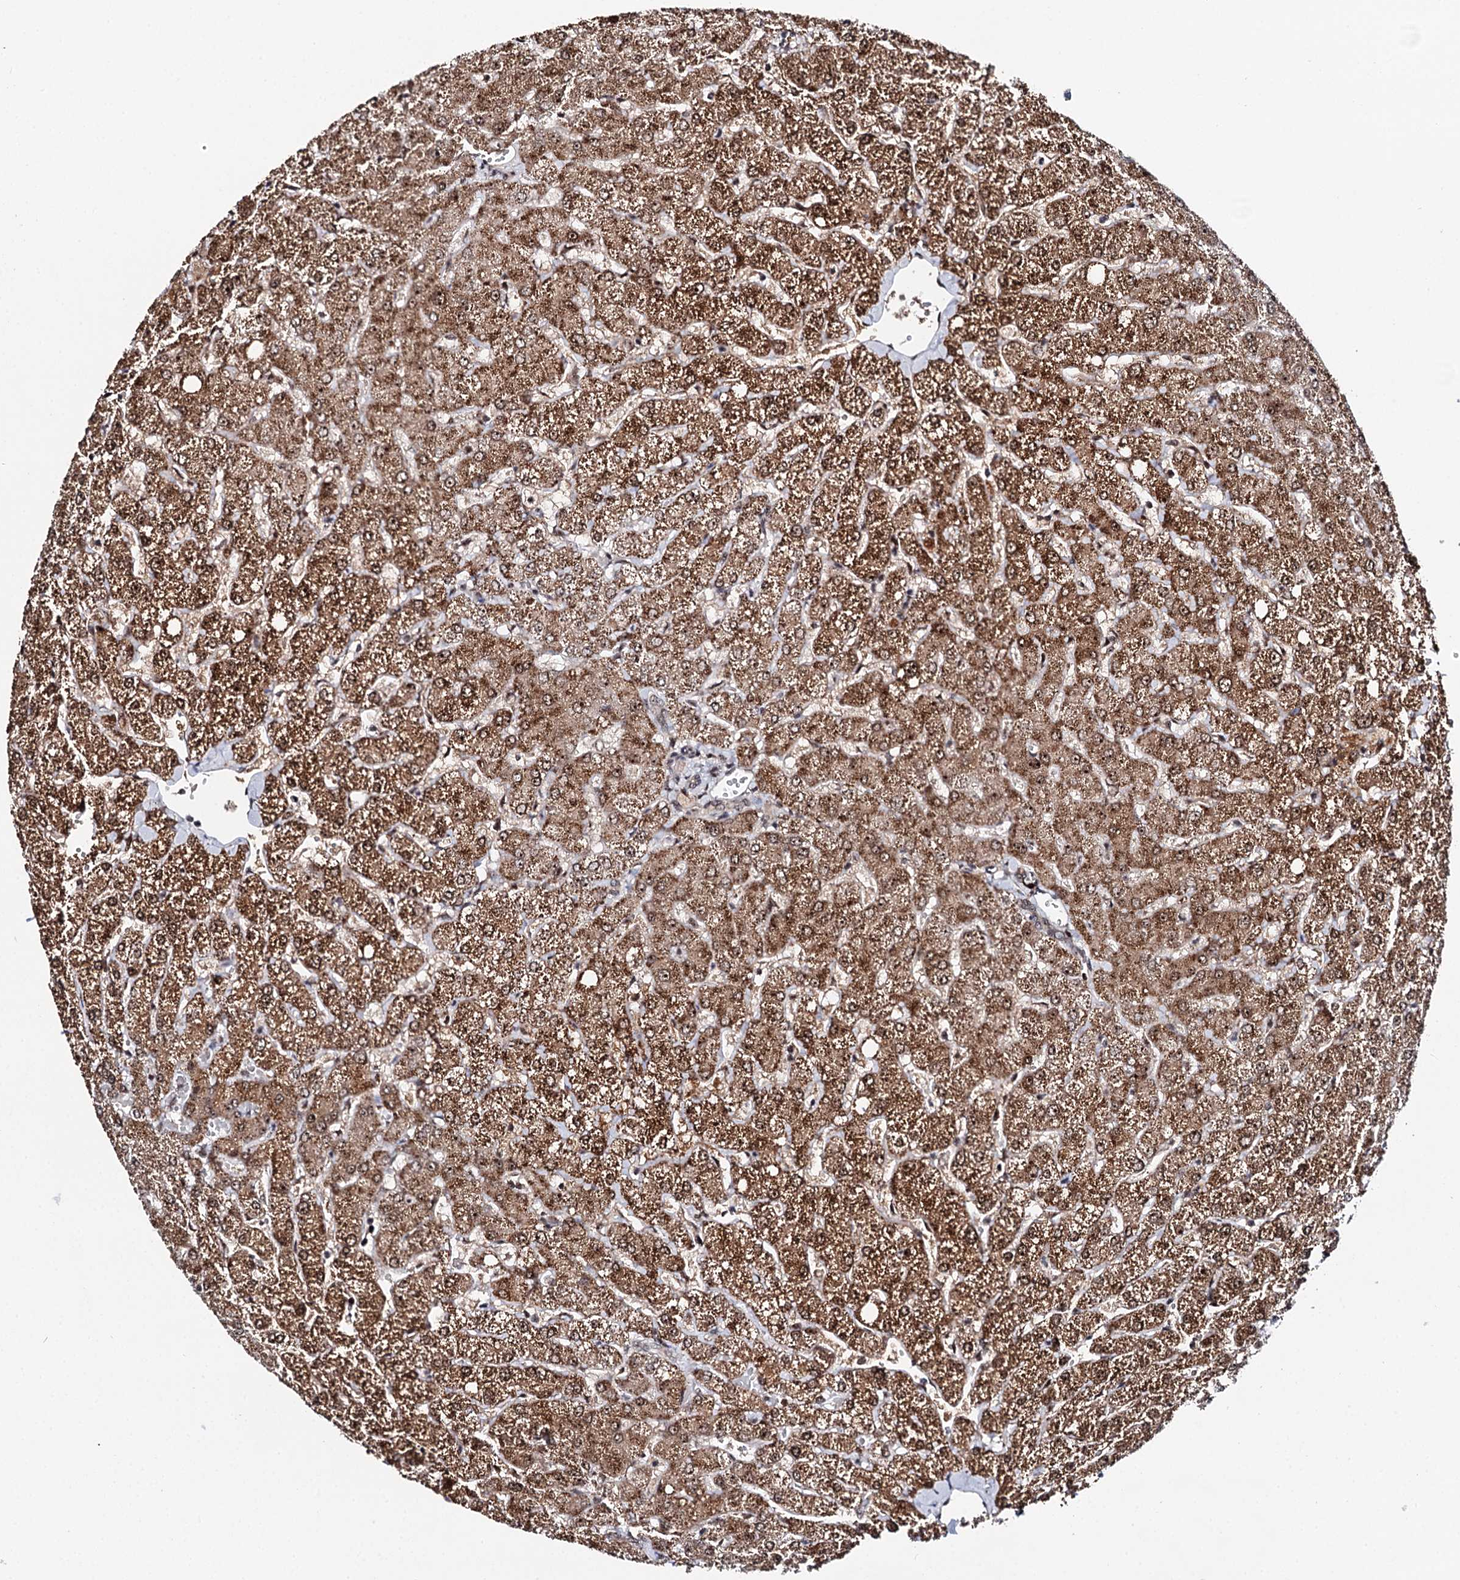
{"staining": {"intensity": "negative", "quantity": "none", "location": "none"}, "tissue": "liver", "cell_type": "Cholangiocytes", "image_type": "normal", "snomed": [{"axis": "morphology", "description": "Normal tissue, NOS"}, {"axis": "topography", "description": "Liver"}], "caption": "Micrograph shows no protein positivity in cholangiocytes of unremarkable liver. (DAB (3,3'-diaminobenzidine) immunohistochemistry visualized using brightfield microscopy, high magnification).", "gene": "BUD13", "patient": {"sex": "female", "age": 54}}